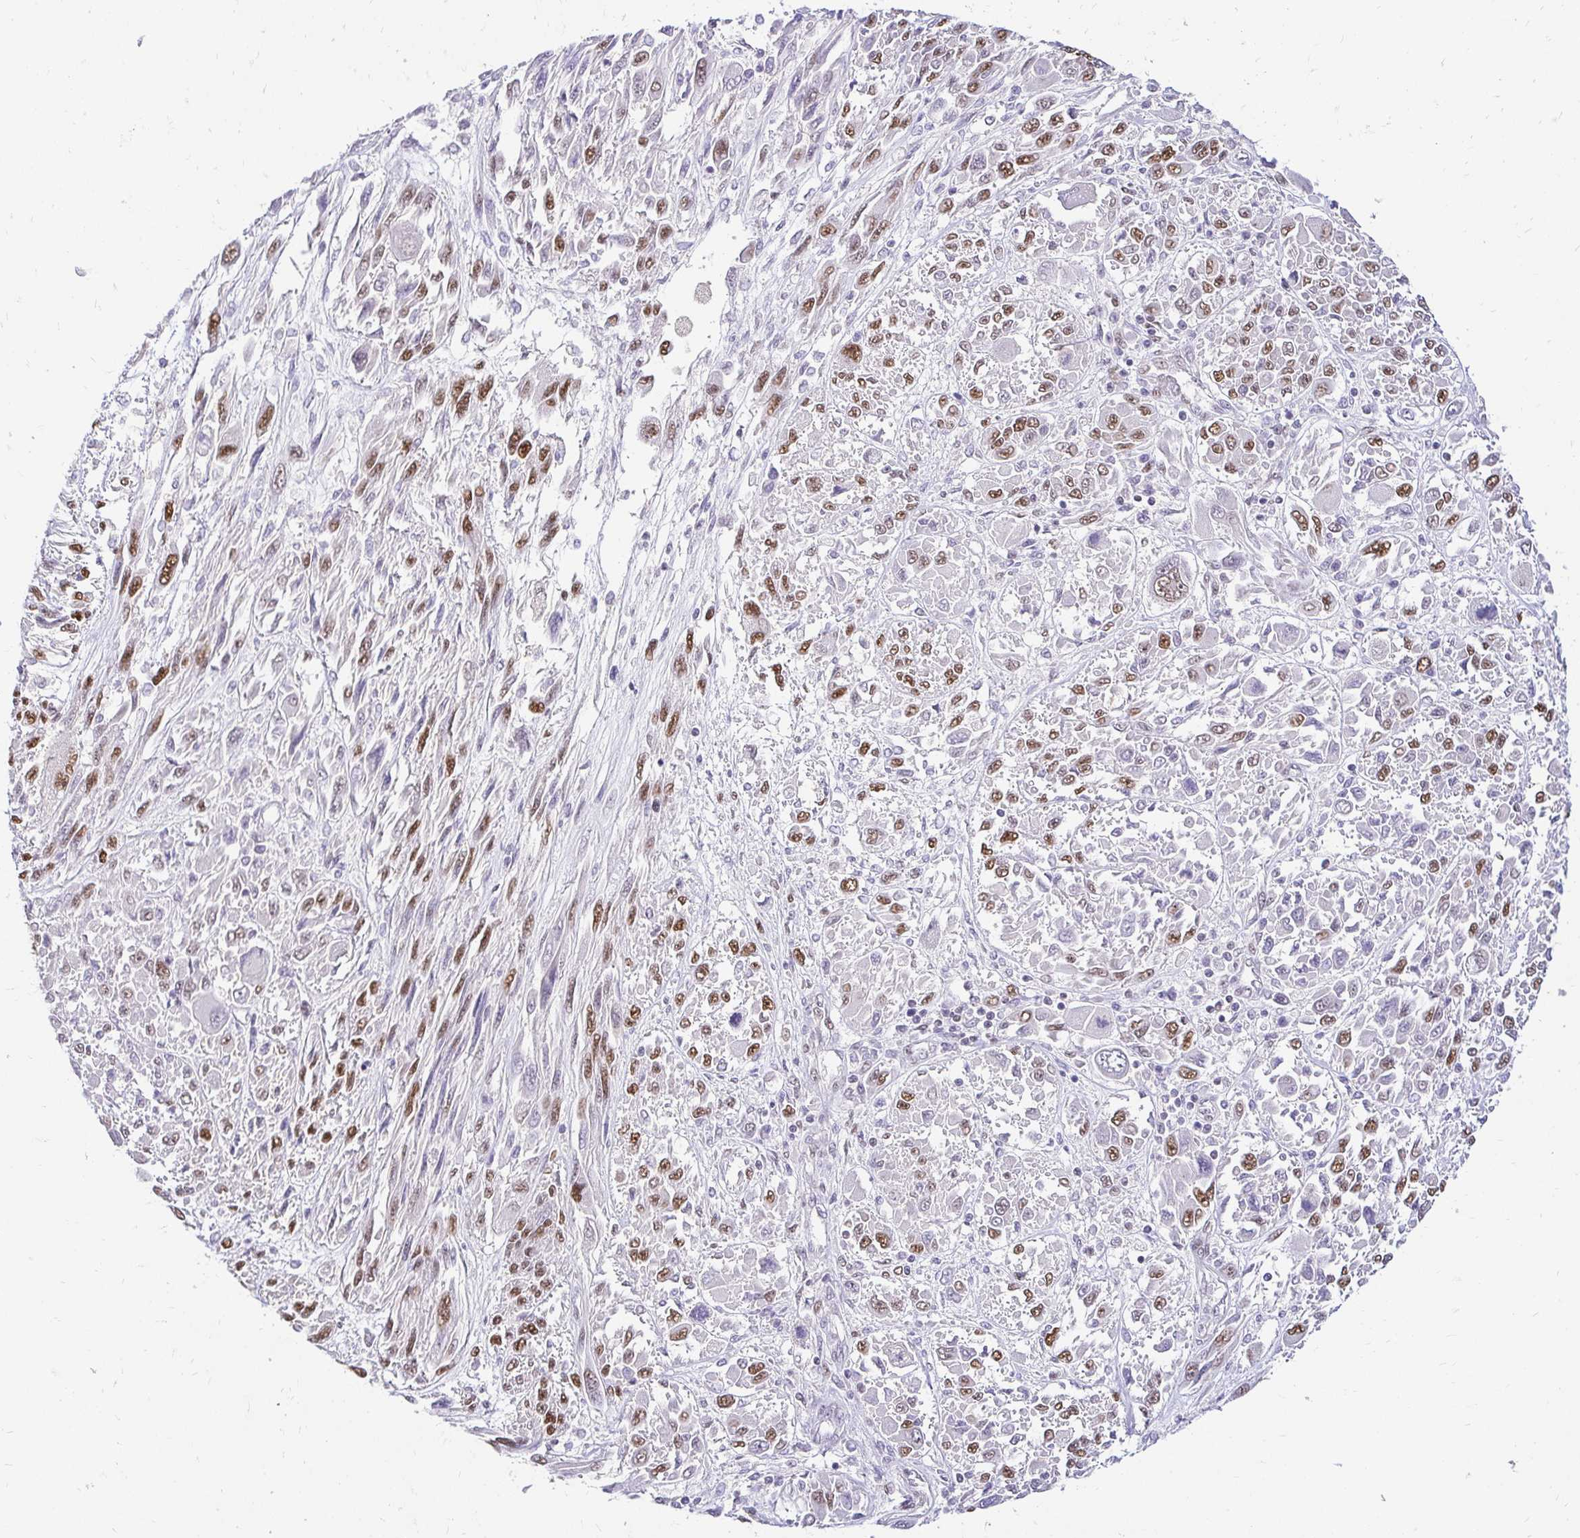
{"staining": {"intensity": "moderate", "quantity": ">75%", "location": "nuclear"}, "tissue": "melanoma", "cell_type": "Tumor cells", "image_type": "cancer", "snomed": [{"axis": "morphology", "description": "Malignant melanoma, NOS"}, {"axis": "topography", "description": "Skin"}], "caption": "The immunohistochemical stain shows moderate nuclear positivity in tumor cells of melanoma tissue.", "gene": "RIMS4", "patient": {"sex": "female", "age": 91}}